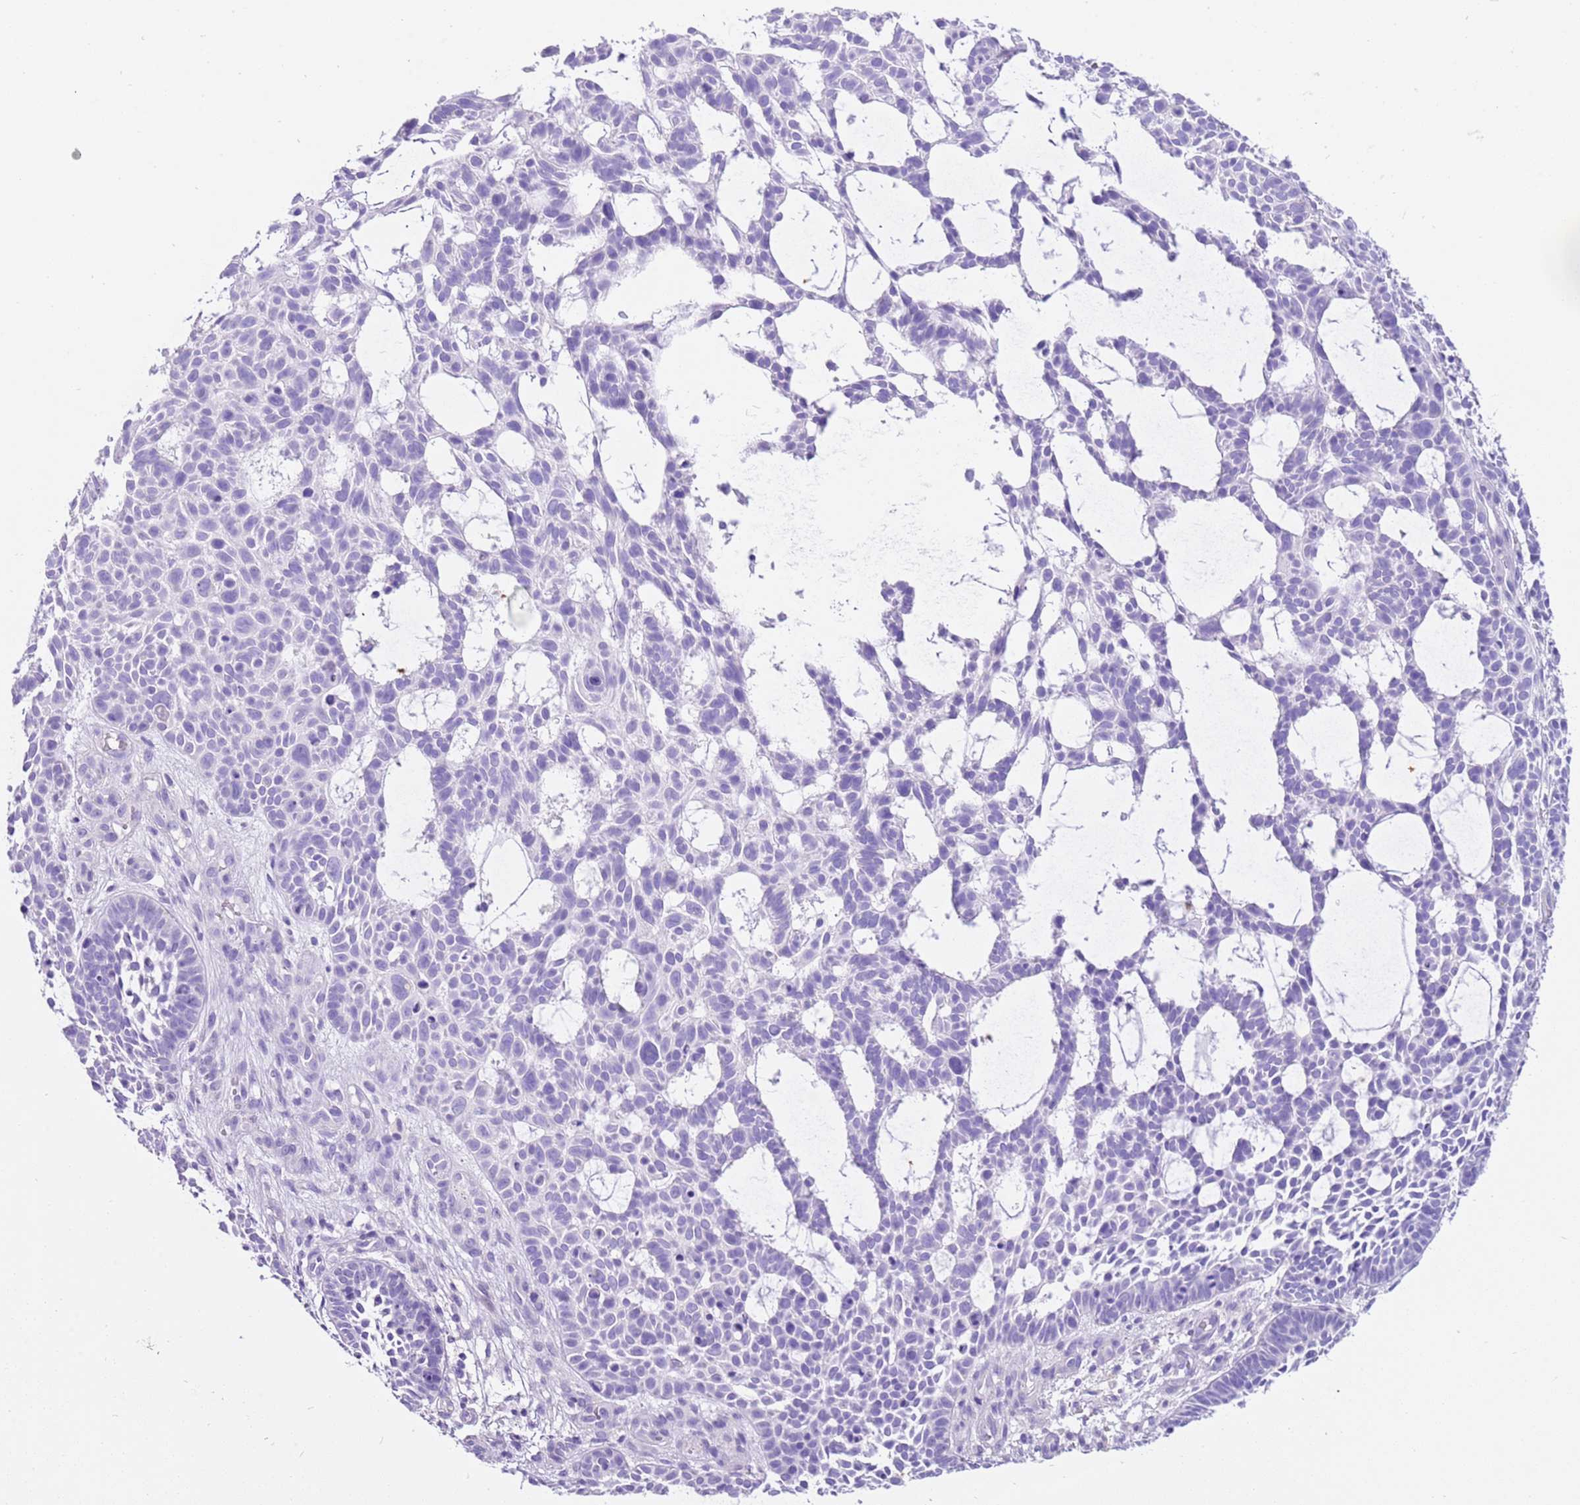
{"staining": {"intensity": "negative", "quantity": "none", "location": "none"}, "tissue": "skin cancer", "cell_type": "Tumor cells", "image_type": "cancer", "snomed": [{"axis": "morphology", "description": "Basal cell carcinoma"}, {"axis": "topography", "description": "Skin"}], "caption": "The histopathology image reveals no significant staining in tumor cells of basal cell carcinoma (skin).", "gene": "CPB1", "patient": {"sex": "male", "age": 89}}